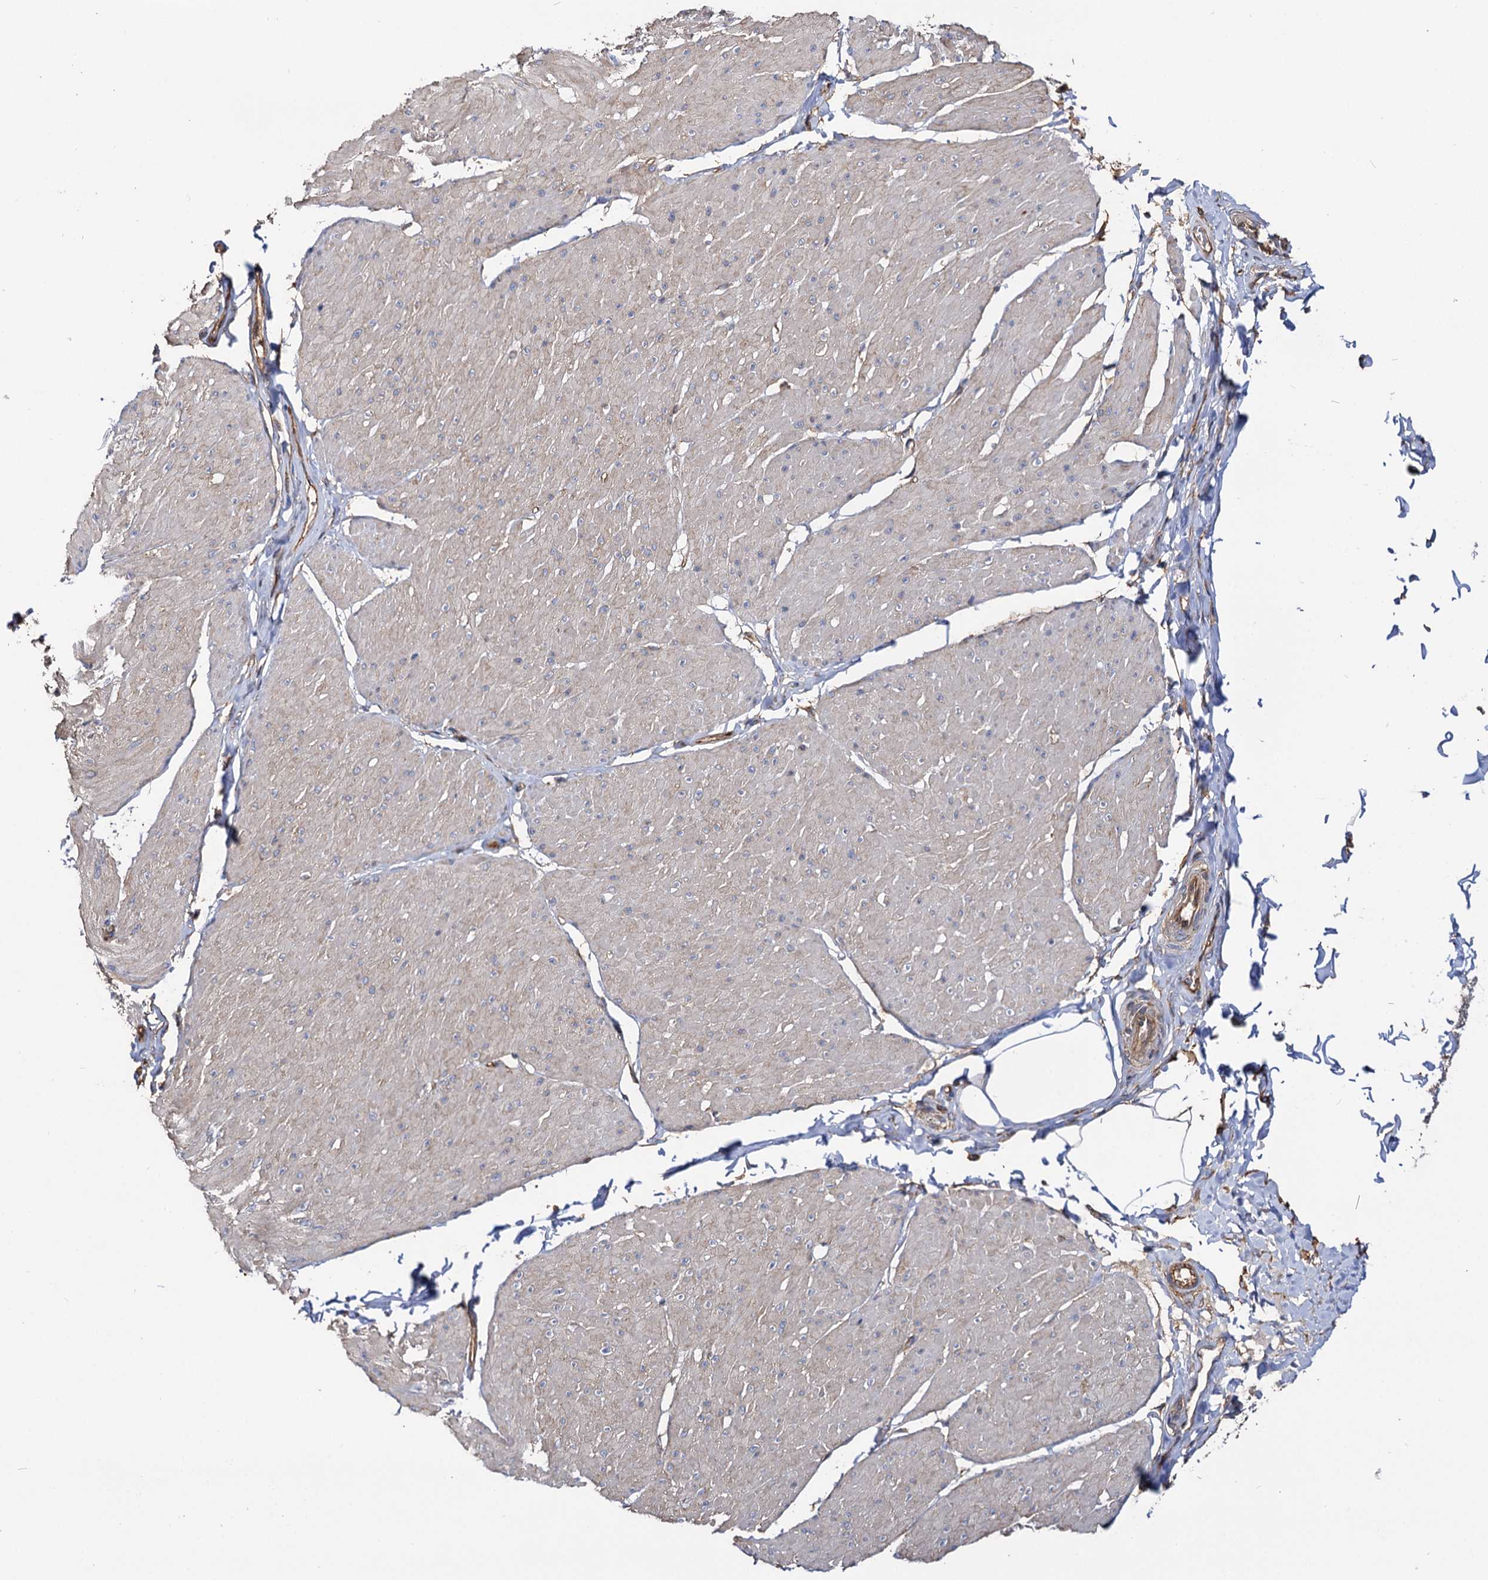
{"staining": {"intensity": "negative", "quantity": "none", "location": "none"}, "tissue": "smooth muscle", "cell_type": "Smooth muscle cells", "image_type": "normal", "snomed": [{"axis": "morphology", "description": "Urothelial carcinoma, High grade"}, {"axis": "topography", "description": "Urinary bladder"}], "caption": "This is a histopathology image of immunohistochemistry staining of unremarkable smooth muscle, which shows no staining in smooth muscle cells. (DAB IHC visualized using brightfield microscopy, high magnification).", "gene": "IDI1", "patient": {"sex": "male", "age": 46}}